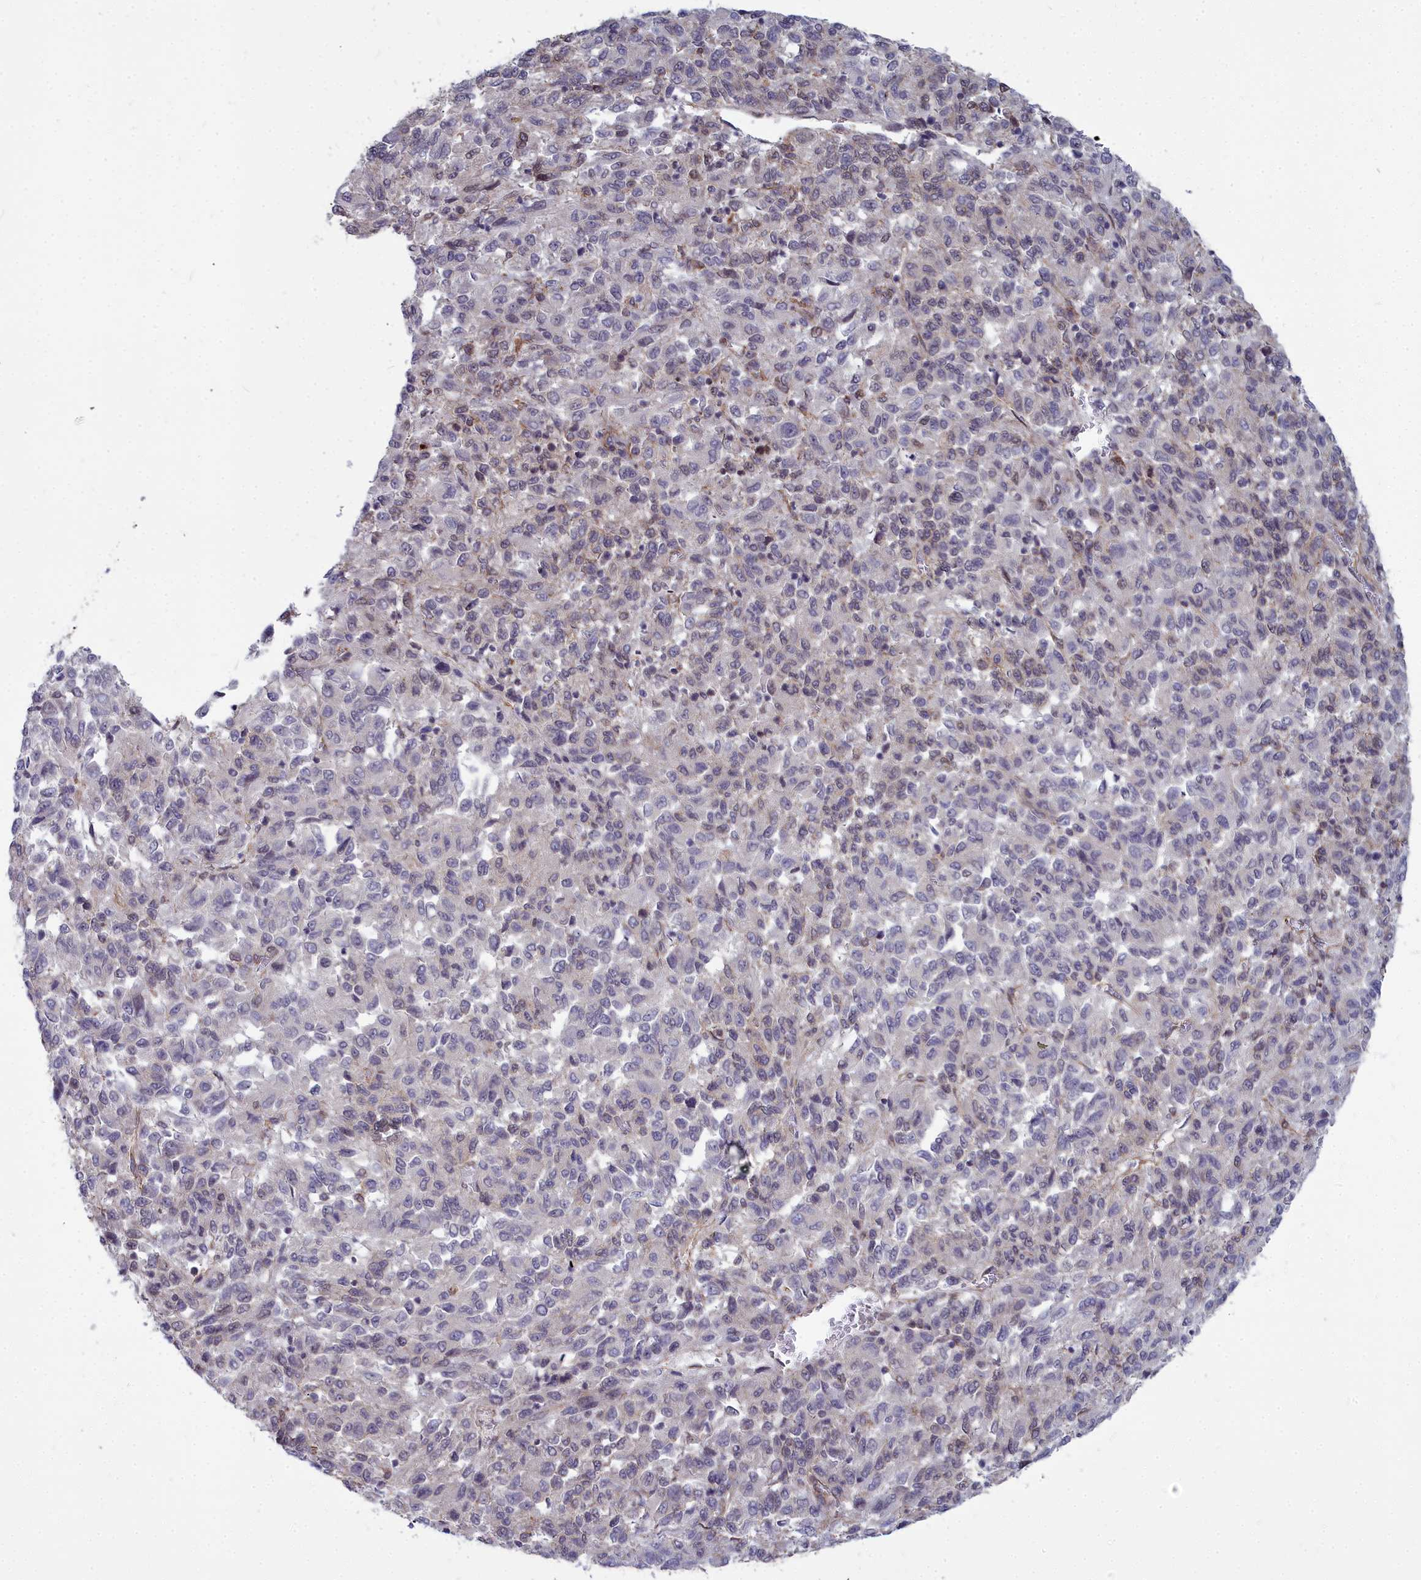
{"staining": {"intensity": "negative", "quantity": "none", "location": "none"}, "tissue": "melanoma", "cell_type": "Tumor cells", "image_type": "cancer", "snomed": [{"axis": "morphology", "description": "Malignant melanoma, Metastatic site"}, {"axis": "topography", "description": "Lung"}], "caption": "DAB (3,3'-diaminobenzidine) immunohistochemical staining of malignant melanoma (metastatic site) demonstrates no significant positivity in tumor cells.", "gene": "YJU2", "patient": {"sex": "male", "age": 64}}